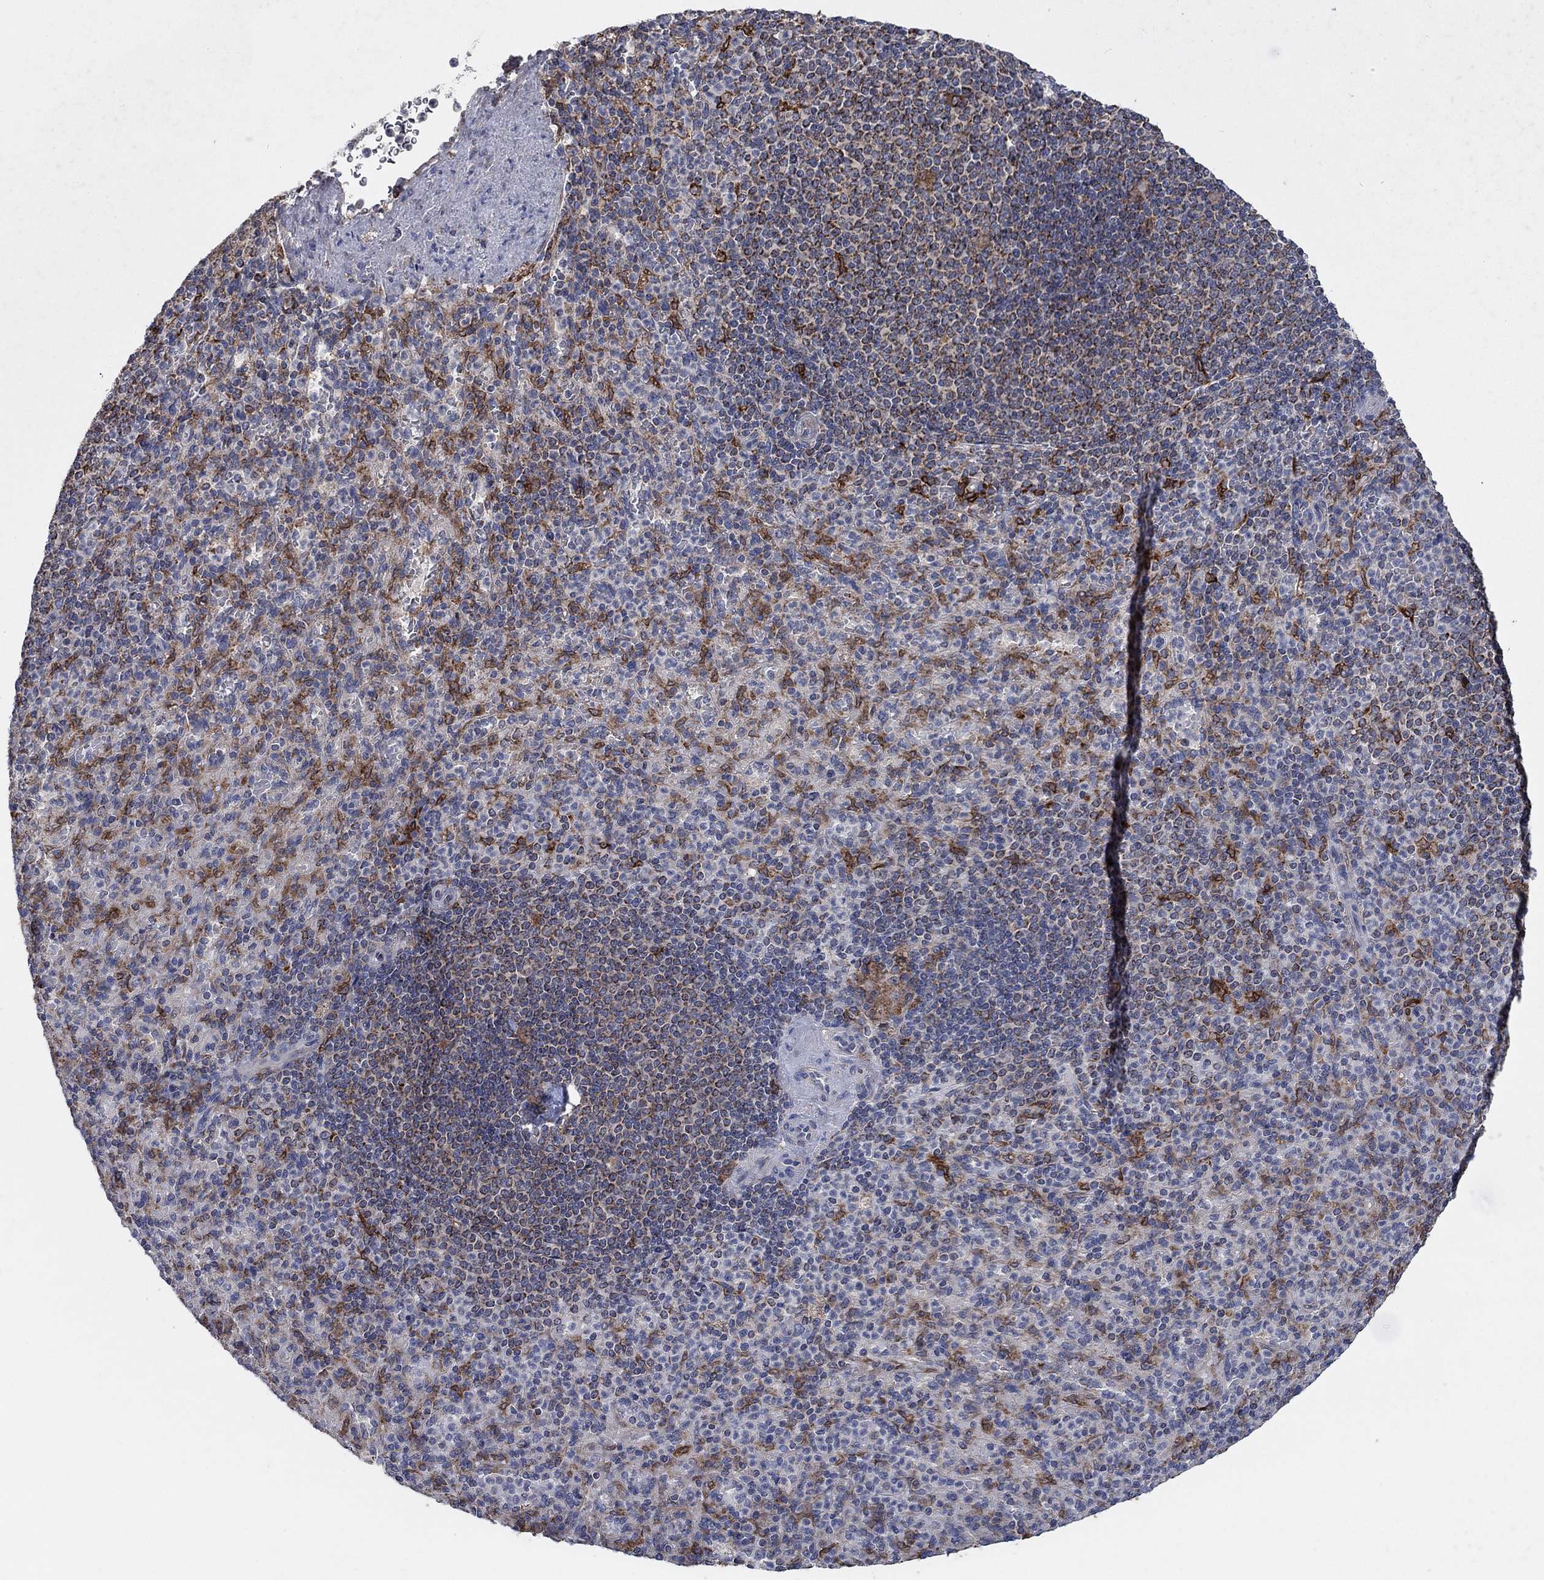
{"staining": {"intensity": "strong", "quantity": "<25%", "location": "cytoplasmic/membranous"}, "tissue": "spleen", "cell_type": "Cells in red pulp", "image_type": "normal", "snomed": [{"axis": "morphology", "description": "Normal tissue, NOS"}, {"axis": "topography", "description": "Spleen"}], "caption": "Immunohistochemical staining of benign spleen displays <25% levels of strong cytoplasmic/membranous protein positivity in approximately <25% of cells in red pulp. (DAB (3,3'-diaminobenzidine) = brown stain, brightfield microscopy at high magnification).", "gene": "NCEH1", "patient": {"sex": "female", "age": 74}}